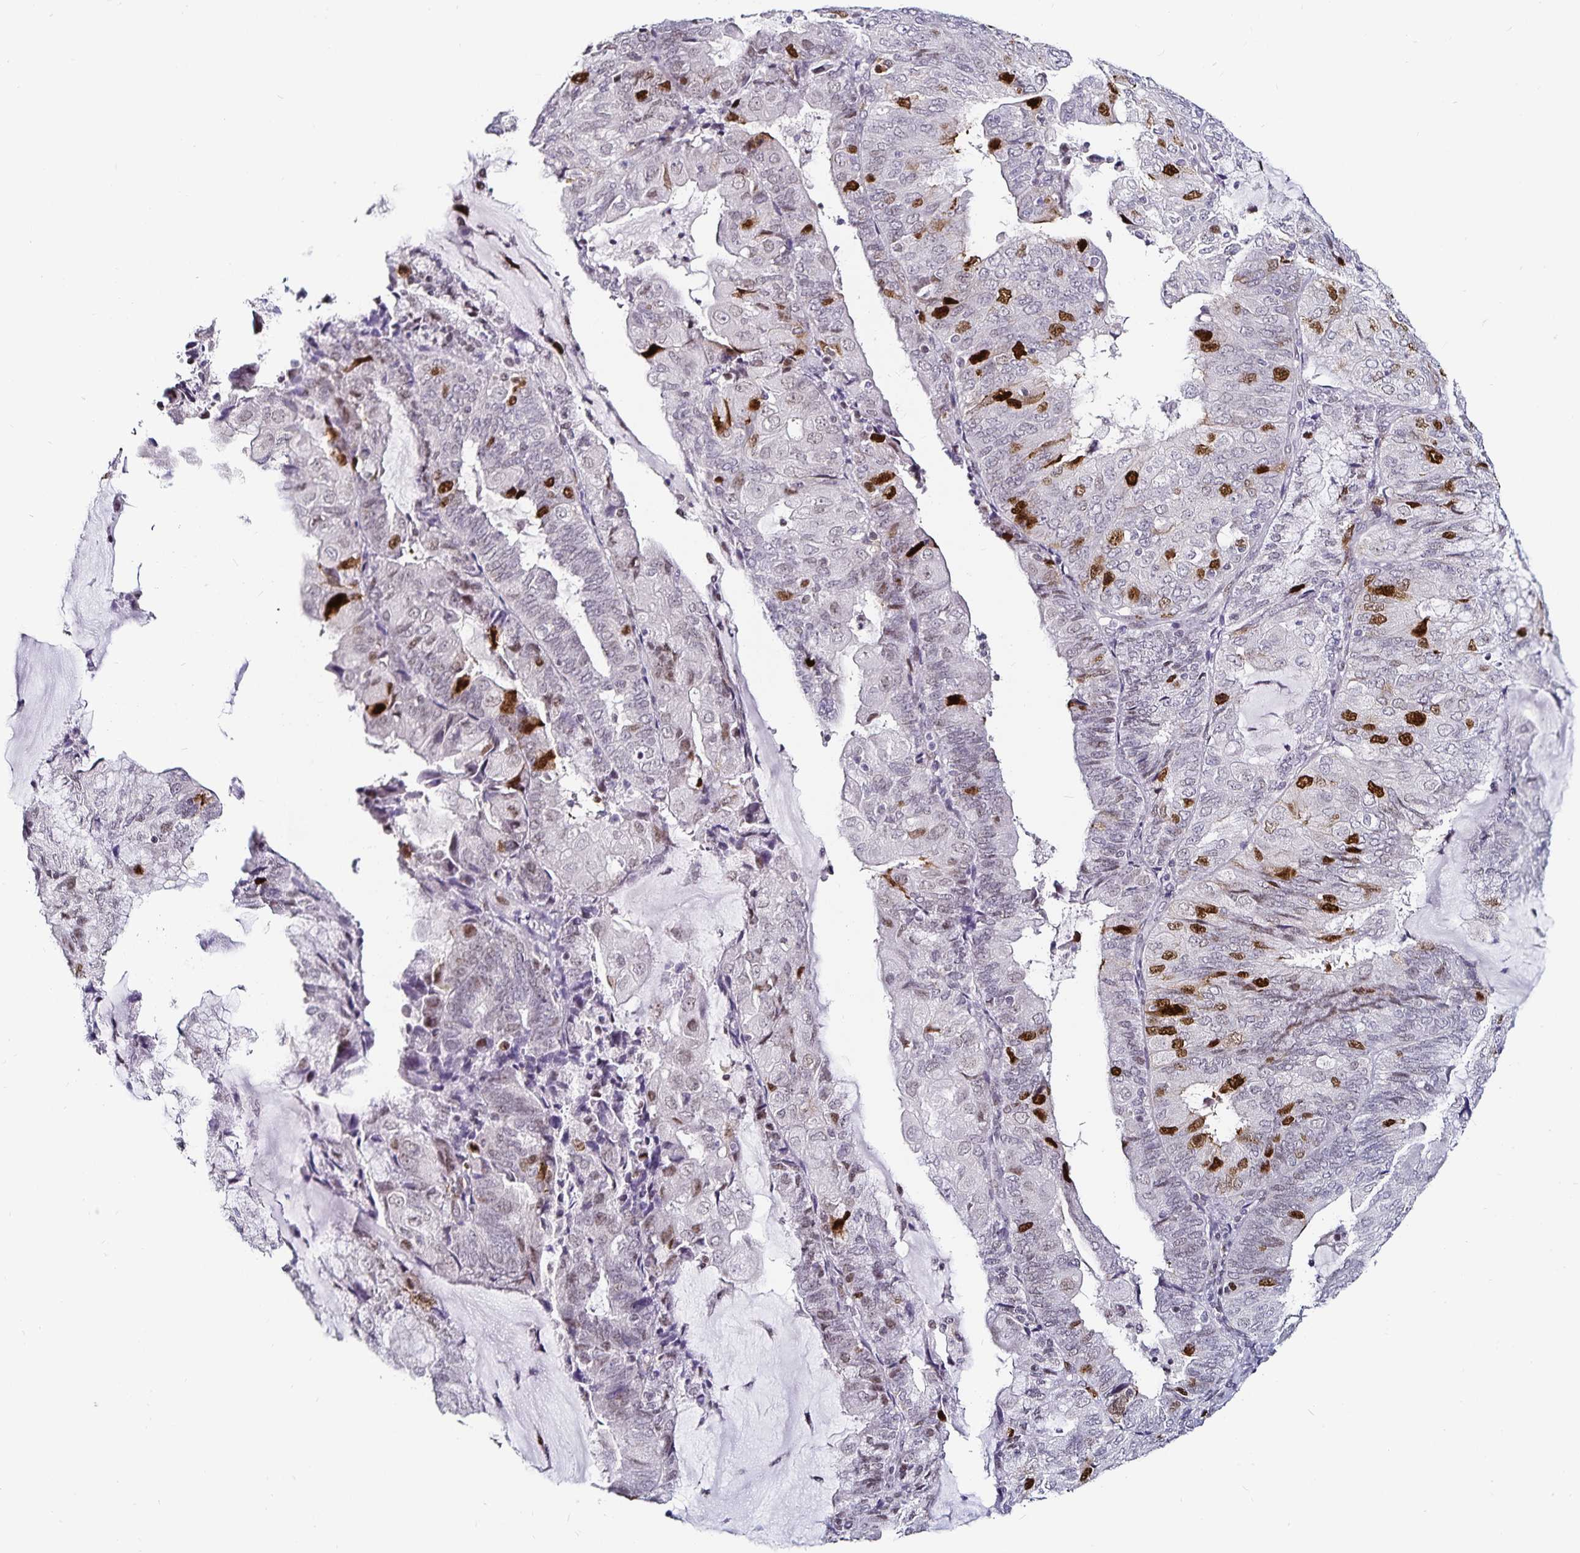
{"staining": {"intensity": "strong", "quantity": "<25%", "location": "nuclear"}, "tissue": "endometrial cancer", "cell_type": "Tumor cells", "image_type": "cancer", "snomed": [{"axis": "morphology", "description": "Adenocarcinoma, NOS"}, {"axis": "topography", "description": "Endometrium"}], "caption": "DAB immunohistochemical staining of human endometrial cancer (adenocarcinoma) reveals strong nuclear protein expression in approximately <25% of tumor cells.", "gene": "ANLN", "patient": {"sex": "female", "age": 81}}